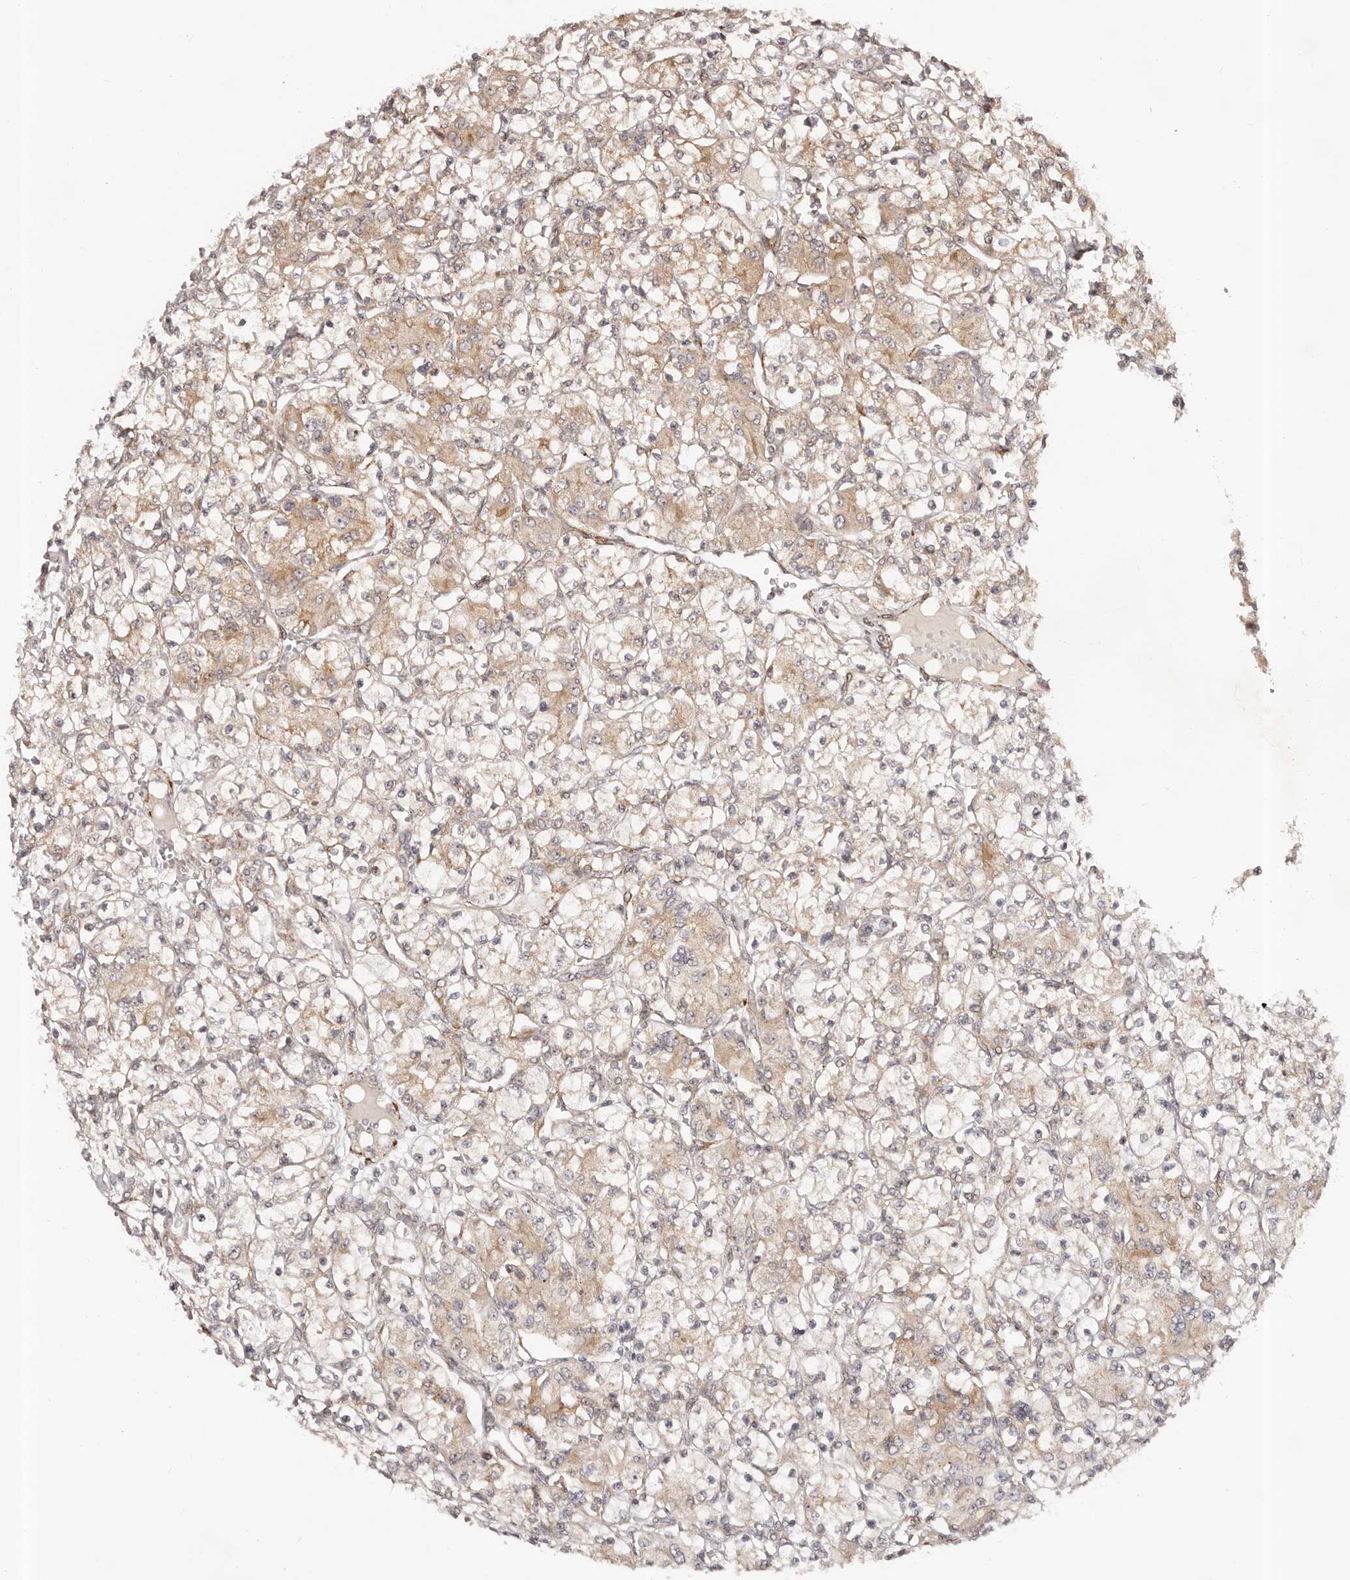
{"staining": {"intensity": "weak", "quantity": "25%-75%", "location": "cytoplasmic/membranous"}, "tissue": "renal cancer", "cell_type": "Tumor cells", "image_type": "cancer", "snomed": [{"axis": "morphology", "description": "Adenocarcinoma, NOS"}, {"axis": "topography", "description": "Kidney"}], "caption": "A high-resolution histopathology image shows immunohistochemistry staining of renal cancer (adenocarcinoma), which displays weak cytoplasmic/membranous expression in about 25%-75% of tumor cells.", "gene": "MICAL2", "patient": {"sex": "female", "age": 59}}